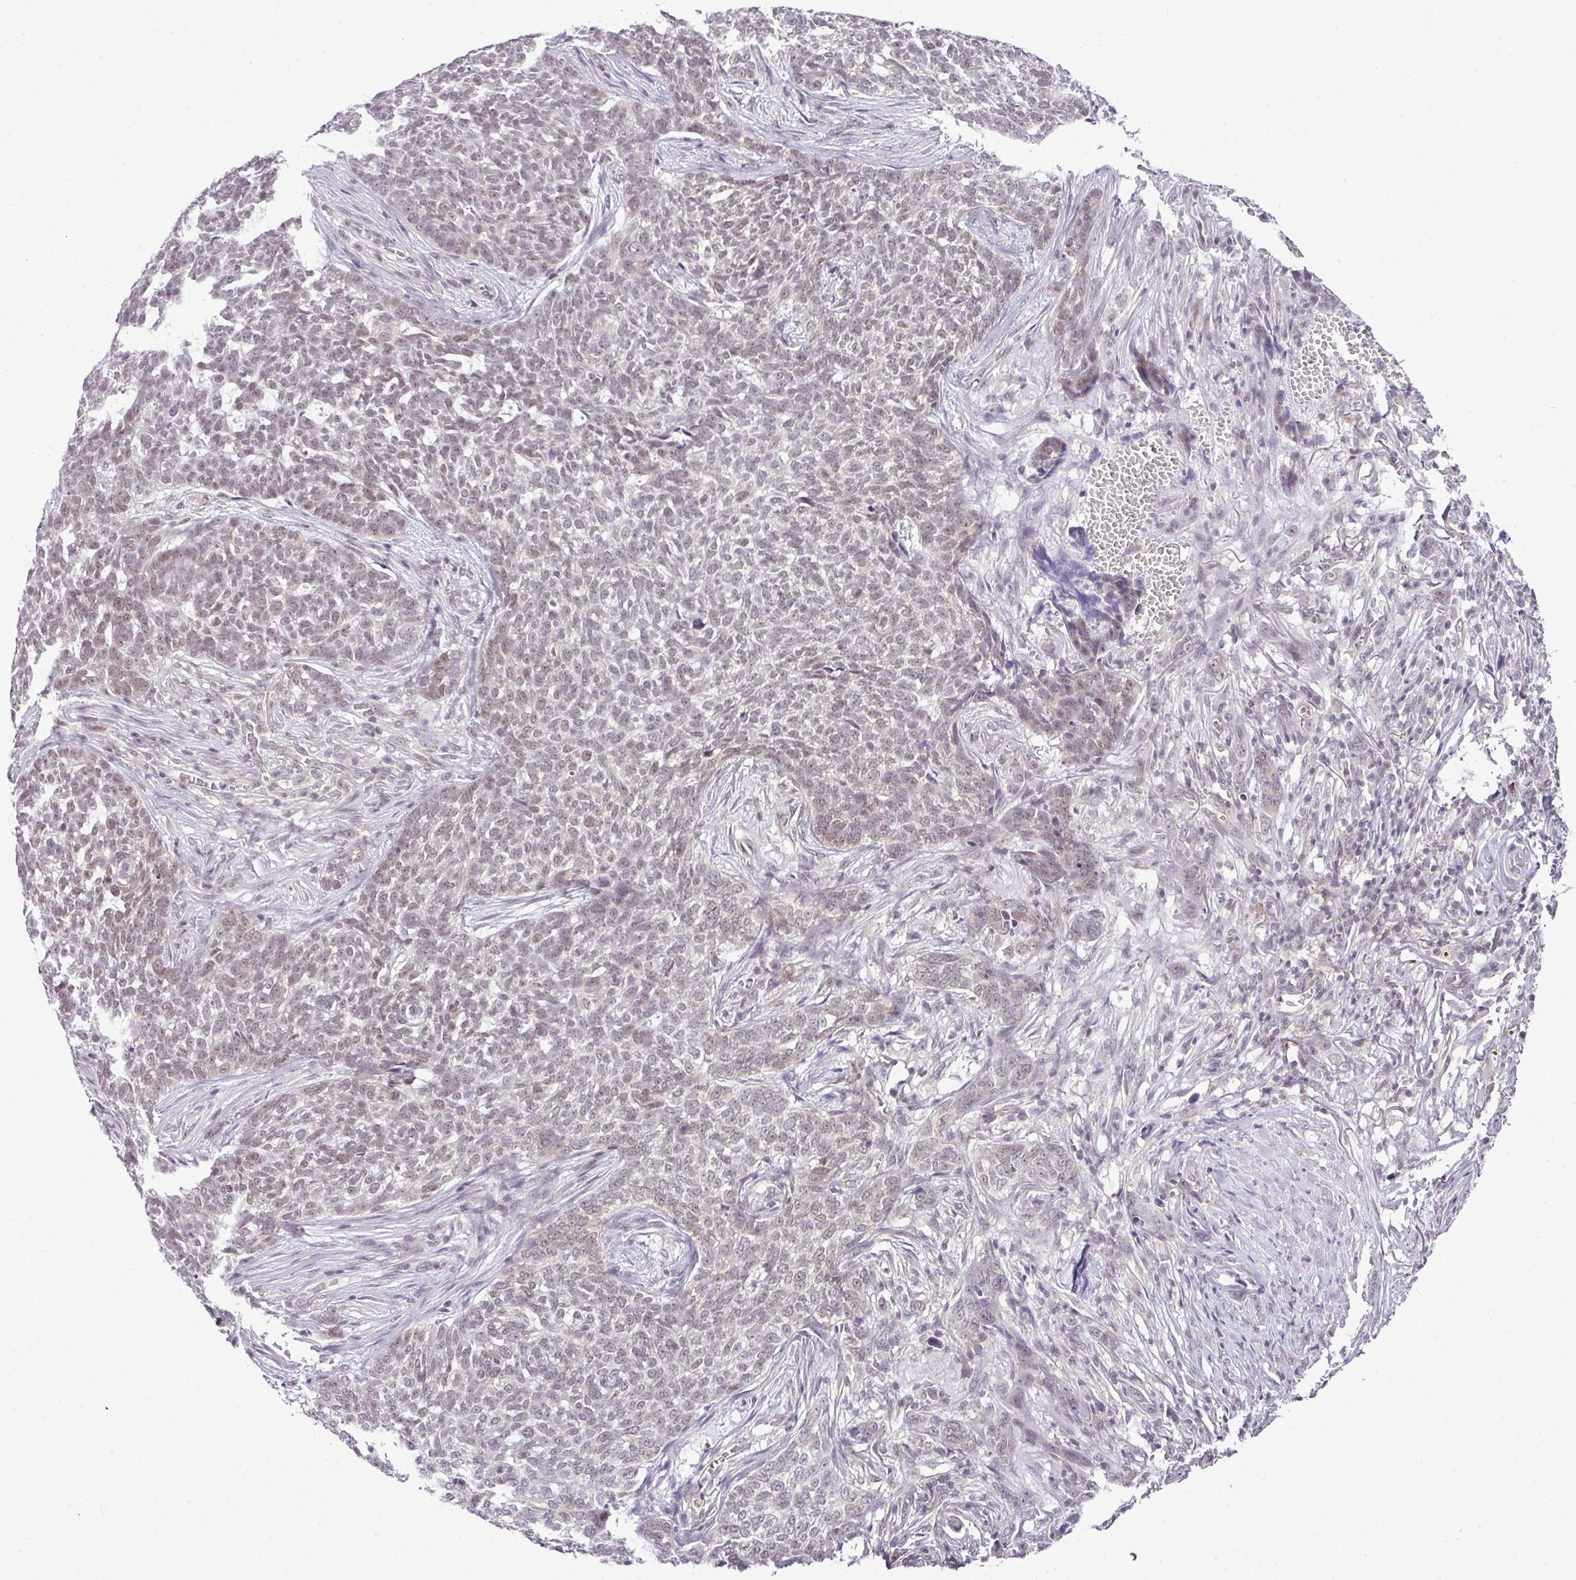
{"staining": {"intensity": "weak", "quantity": "<25%", "location": "nuclear"}, "tissue": "skin cancer", "cell_type": "Tumor cells", "image_type": "cancer", "snomed": [{"axis": "morphology", "description": "Basal cell carcinoma"}, {"axis": "topography", "description": "Skin"}], "caption": "Immunohistochemistry (IHC) histopathology image of human skin cancer (basal cell carcinoma) stained for a protein (brown), which reveals no staining in tumor cells.", "gene": "FAM32A", "patient": {"sex": "male", "age": 85}}